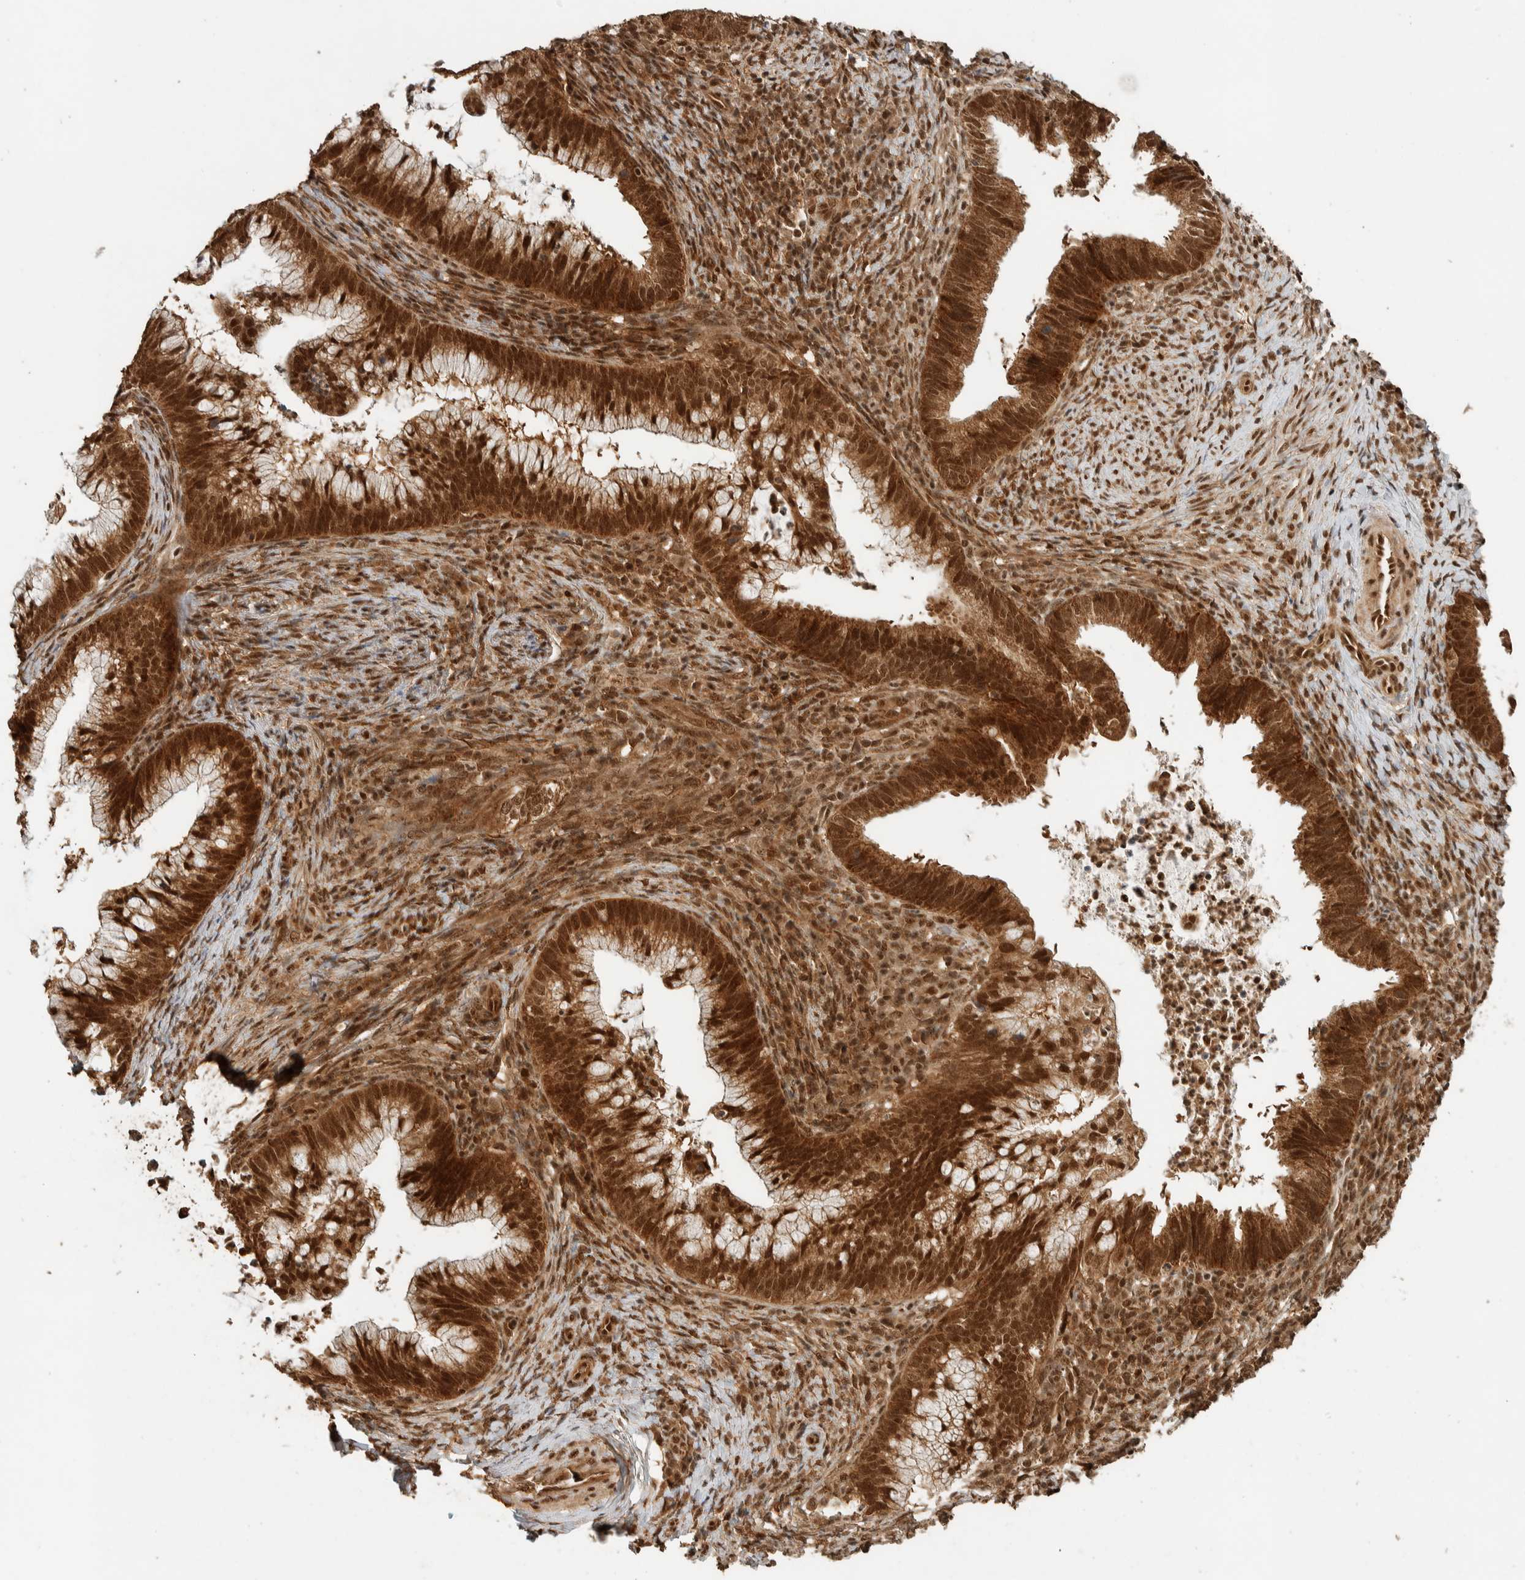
{"staining": {"intensity": "strong", "quantity": ">75%", "location": "cytoplasmic/membranous,nuclear"}, "tissue": "cervical cancer", "cell_type": "Tumor cells", "image_type": "cancer", "snomed": [{"axis": "morphology", "description": "Adenocarcinoma, NOS"}, {"axis": "topography", "description": "Cervix"}], "caption": "This is a histology image of immunohistochemistry staining of adenocarcinoma (cervical), which shows strong positivity in the cytoplasmic/membranous and nuclear of tumor cells.", "gene": "ZBTB2", "patient": {"sex": "female", "age": 36}}